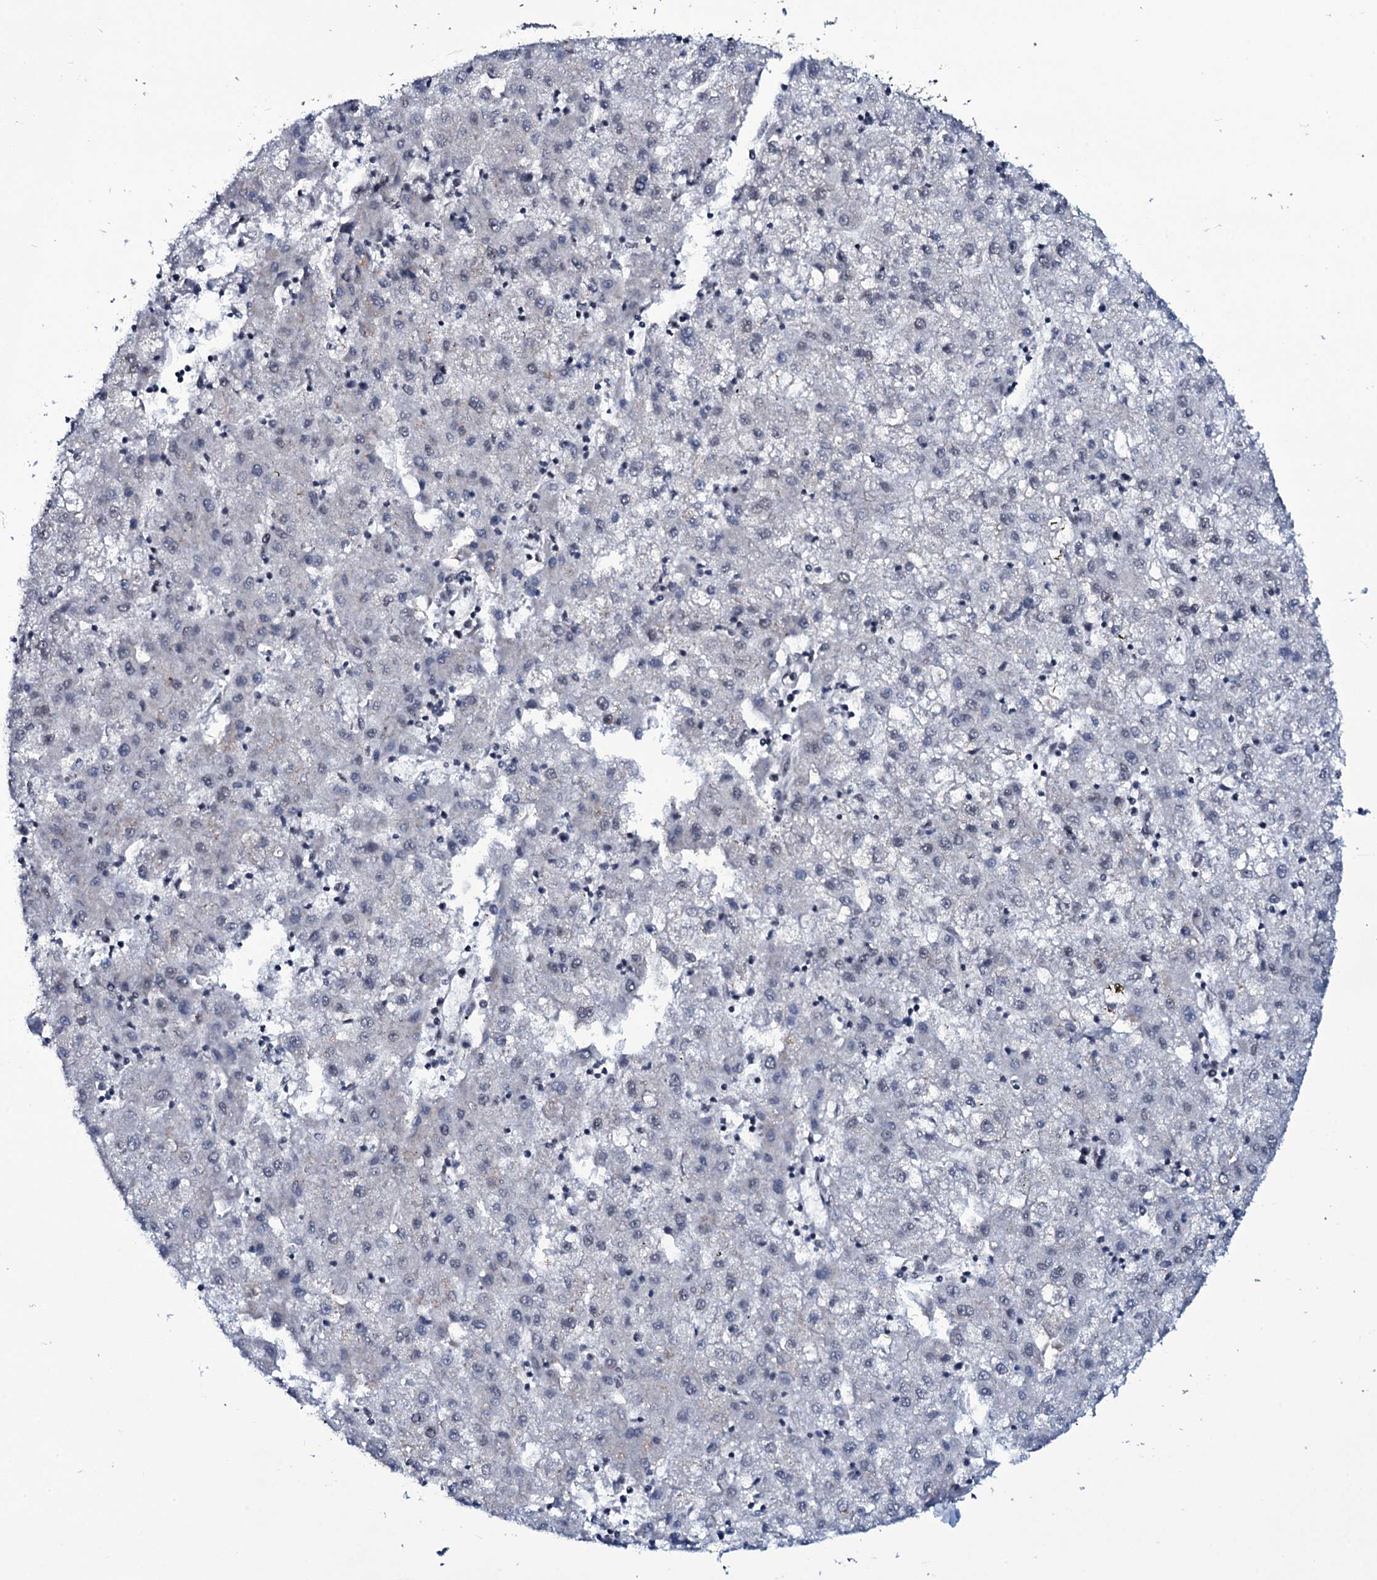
{"staining": {"intensity": "negative", "quantity": "none", "location": "none"}, "tissue": "liver cancer", "cell_type": "Tumor cells", "image_type": "cancer", "snomed": [{"axis": "morphology", "description": "Carcinoma, Hepatocellular, NOS"}, {"axis": "topography", "description": "Liver"}], "caption": "IHC of human liver cancer displays no positivity in tumor cells. (Brightfield microscopy of DAB immunohistochemistry at high magnification).", "gene": "ZMIZ2", "patient": {"sex": "male", "age": 72}}